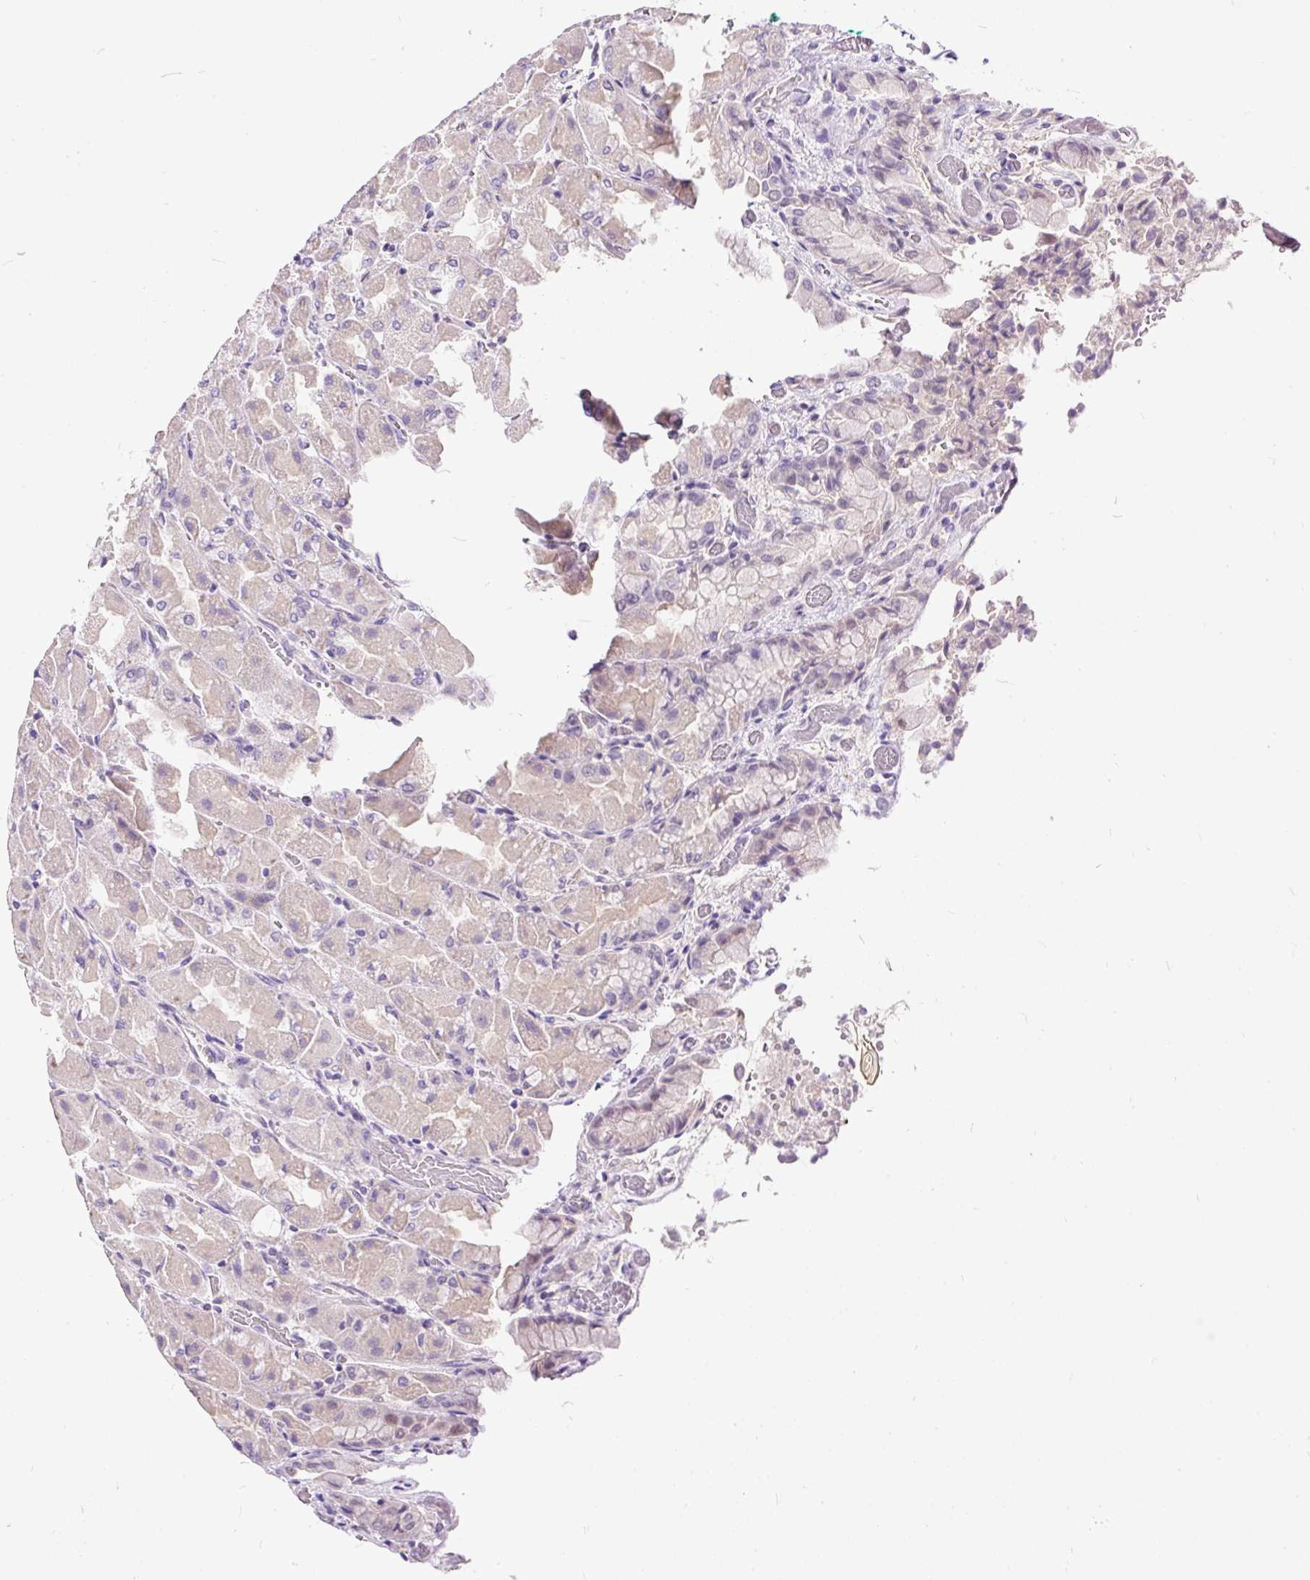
{"staining": {"intensity": "weak", "quantity": "<25%", "location": "cytoplasmic/membranous"}, "tissue": "stomach", "cell_type": "Glandular cells", "image_type": "normal", "snomed": [{"axis": "morphology", "description": "Normal tissue, NOS"}, {"axis": "topography", "description": "Stomach"}], "caption": "The photomicrograph shows no significant expression in glandular cells of stomach.", "gene": "KRTAP20", "patient": {"sex": "female", "age": 61}}